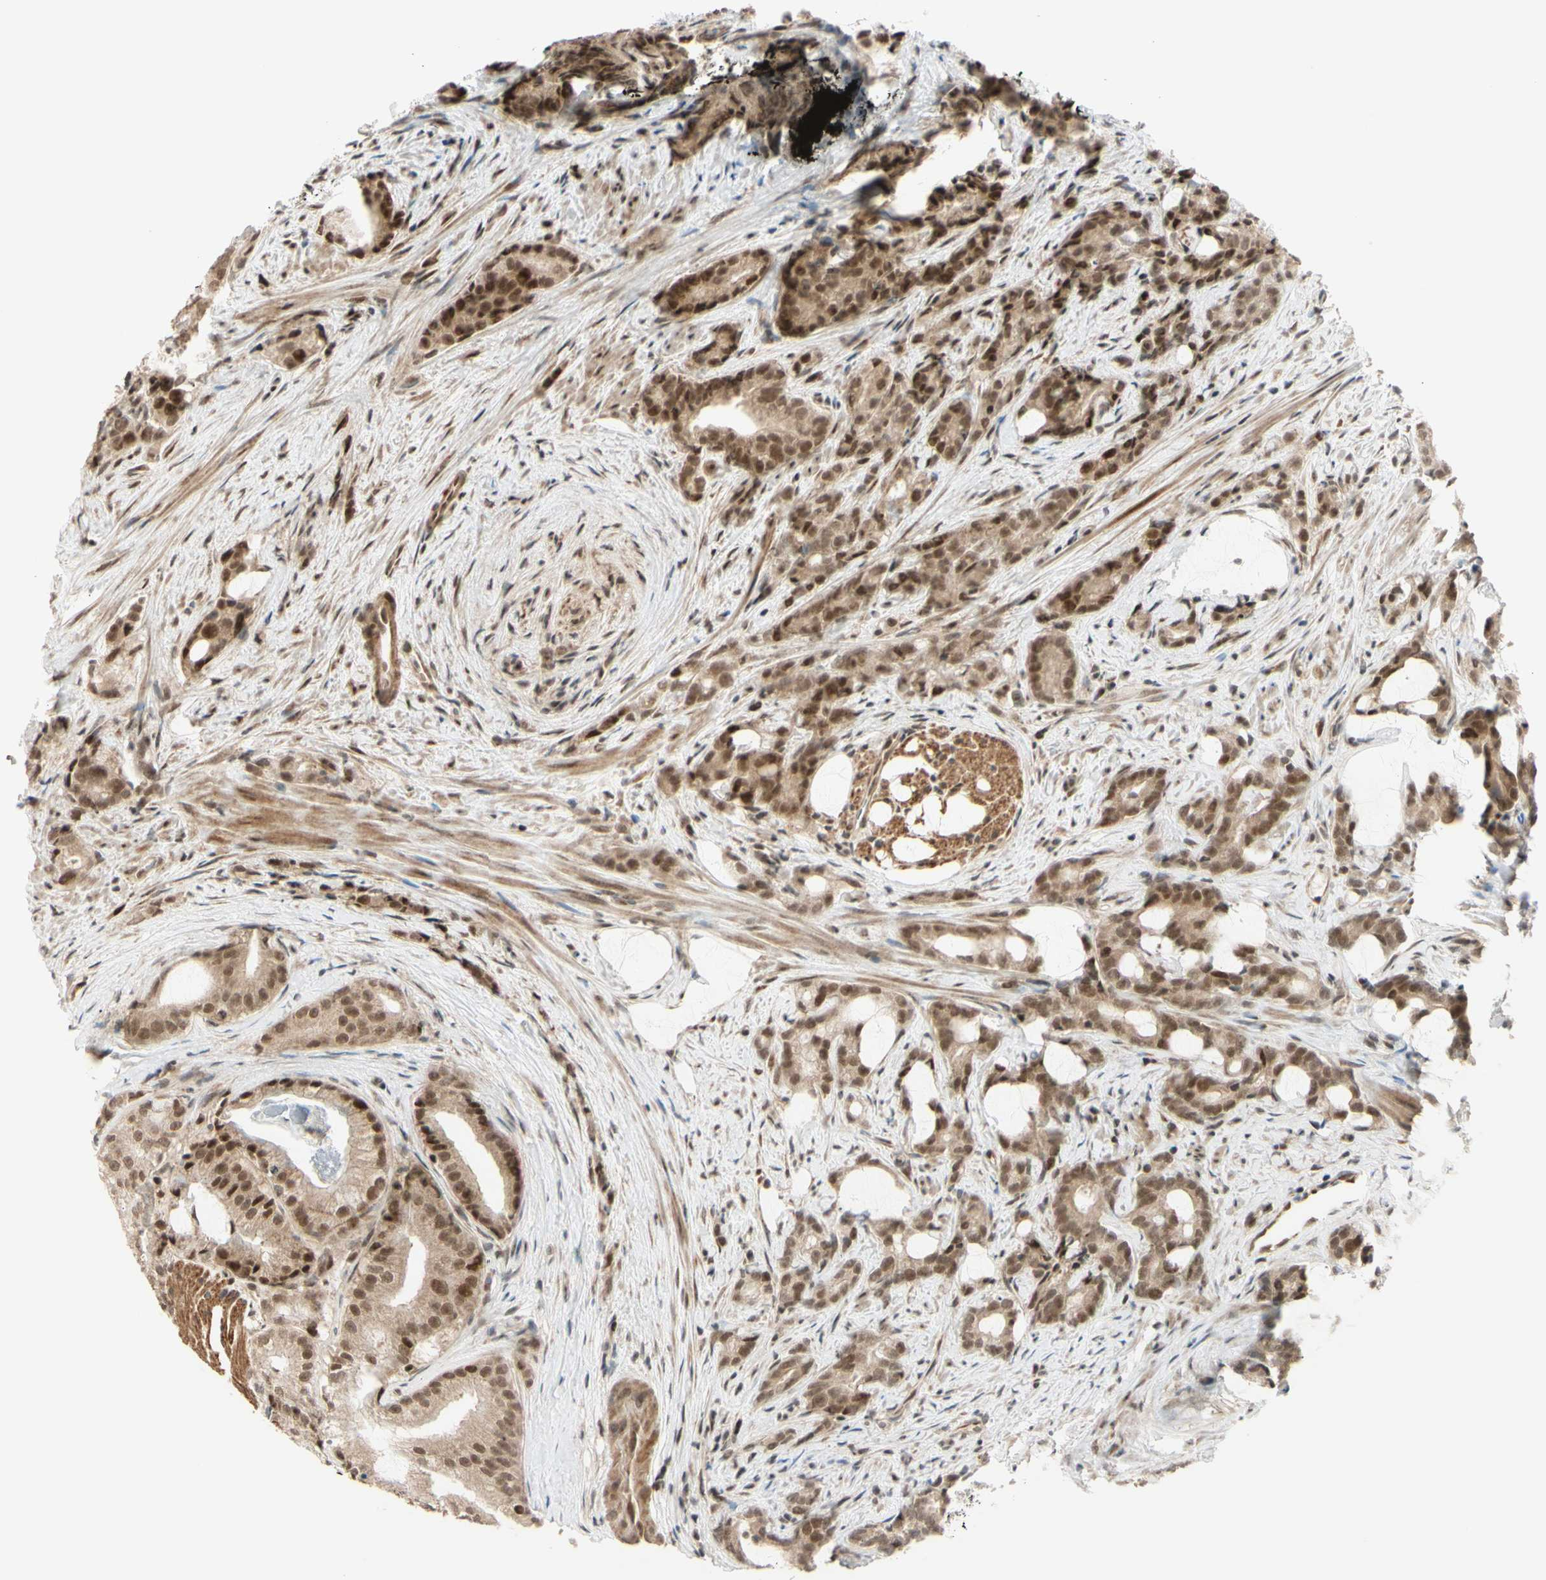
{"staining": {"intensity": "strong", "quantity": ">75%", "location": "cytoplasmic/membranous,nuclear"}, "tissue": "prostate cancer", "cell_type": "Tumor cells", "image_type": "cancer", "snomed": [{"axis": "morphology", "description": "Adenocarcinoma, Low grade"}, {"axis": "topography", "description": "Prostate"}], "caption": "High-magnification brightfield microscopy of prostate cancer (adenocarcinoma (low-grade)) stained with DAB (brown) and counterstained with hematoxylin (blue). tumor cells exhibit strong cytoplasmic/membranous and nuclear staining is seen in about>75% of cells. The staining was performed using DAB, with brown indicating positive protein expression. Nuclei are stained blue with hematoxylin.", "gene": "BRMS1", "patient": {"sex": "male", "age": 58}}